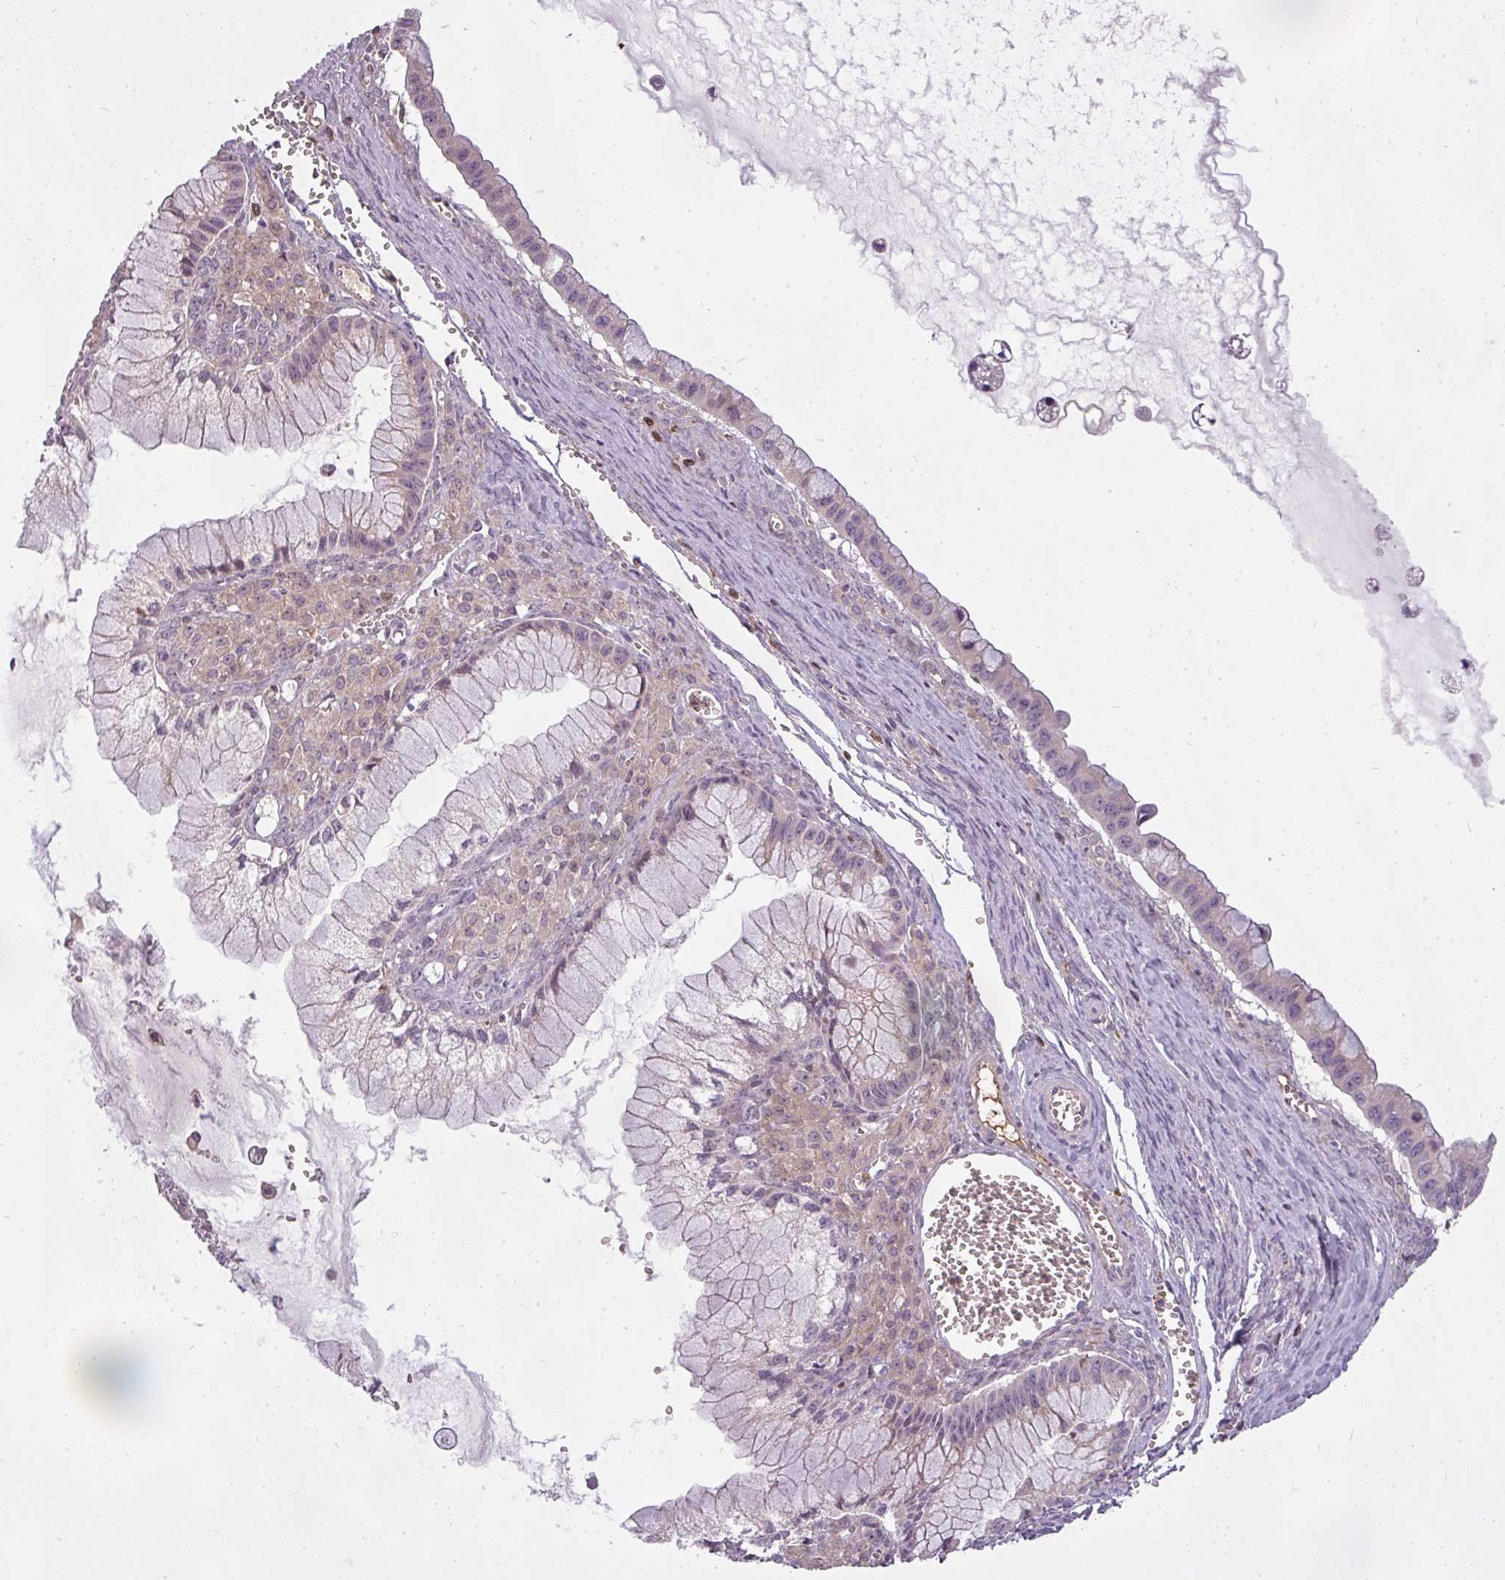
{"staining": {"intensity": "negative", "quantity": "none", "location": "none"}, "tissue": "ovarian cancer", "cell_type": "Tumor cells", "image_type": "cancer", "snomed": [{"axis": "morphology", "description": "Cystadenocarcinoma, mucinous, NOS"}, {"axis": "topography", "description": "Ovary"}], "caption": "DAB (3,3'-diaminobenzidine) immunohistochemical staining of ovarian cancer shows no significant expression in tumor cells.", "gene": "STK4", "patient": {"sex": "female", "age": 59}}